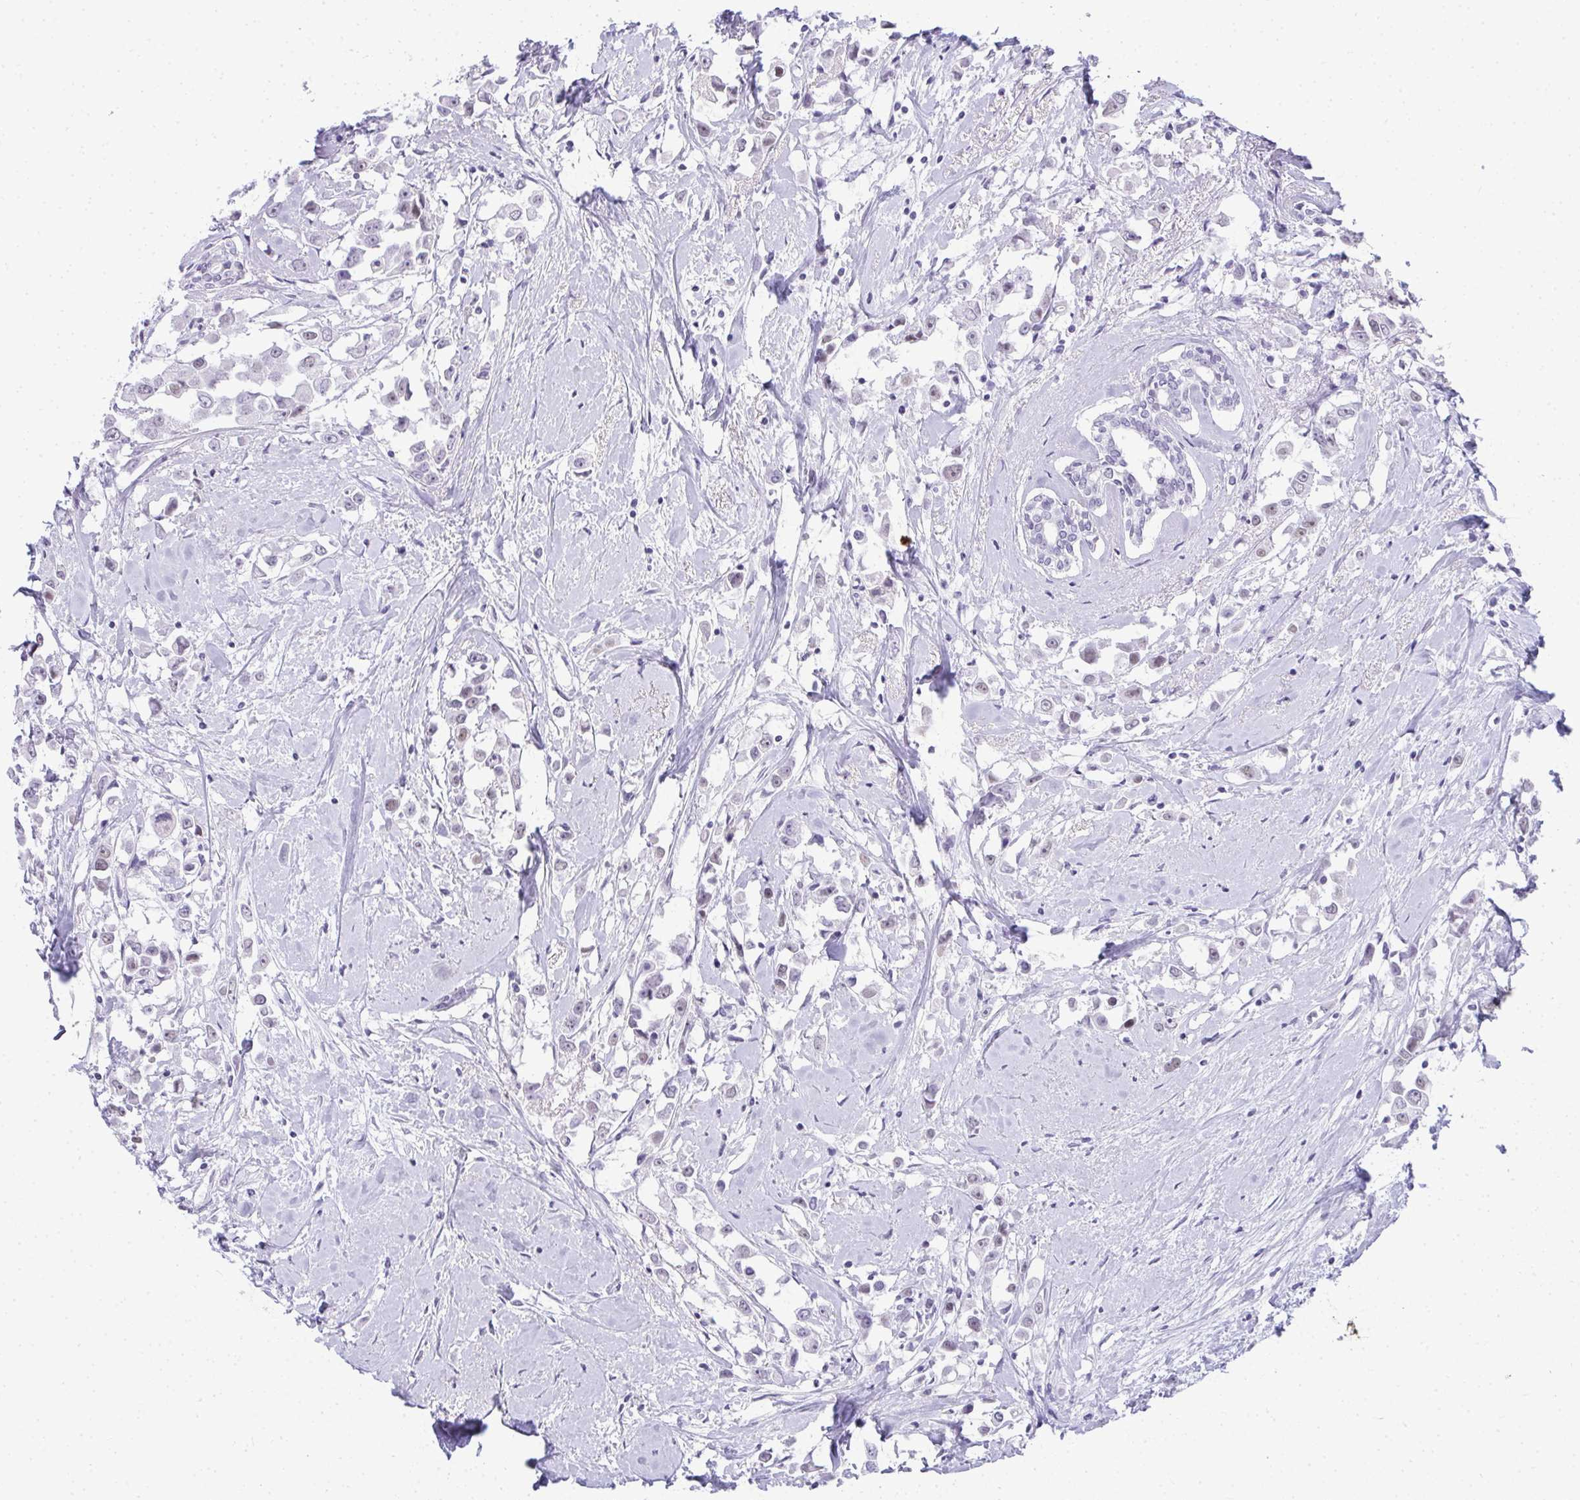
{"staining": {"intensity": "negative", "quantity": "none", "location": "none"}, "tissue": "breast cancer", "cell_type": "Tumor cells", "image_type": "cancer", "snomed": [{"axis": "morphology", "description": "Duct carcinoma"}, {"axis": "topography", "description": "Breast"}], "caption": "Tumor cells show no significant protein expression in breast cancer.", "gene": "PLA2G1B", "patient": {"sex": "female", "age": 61}}